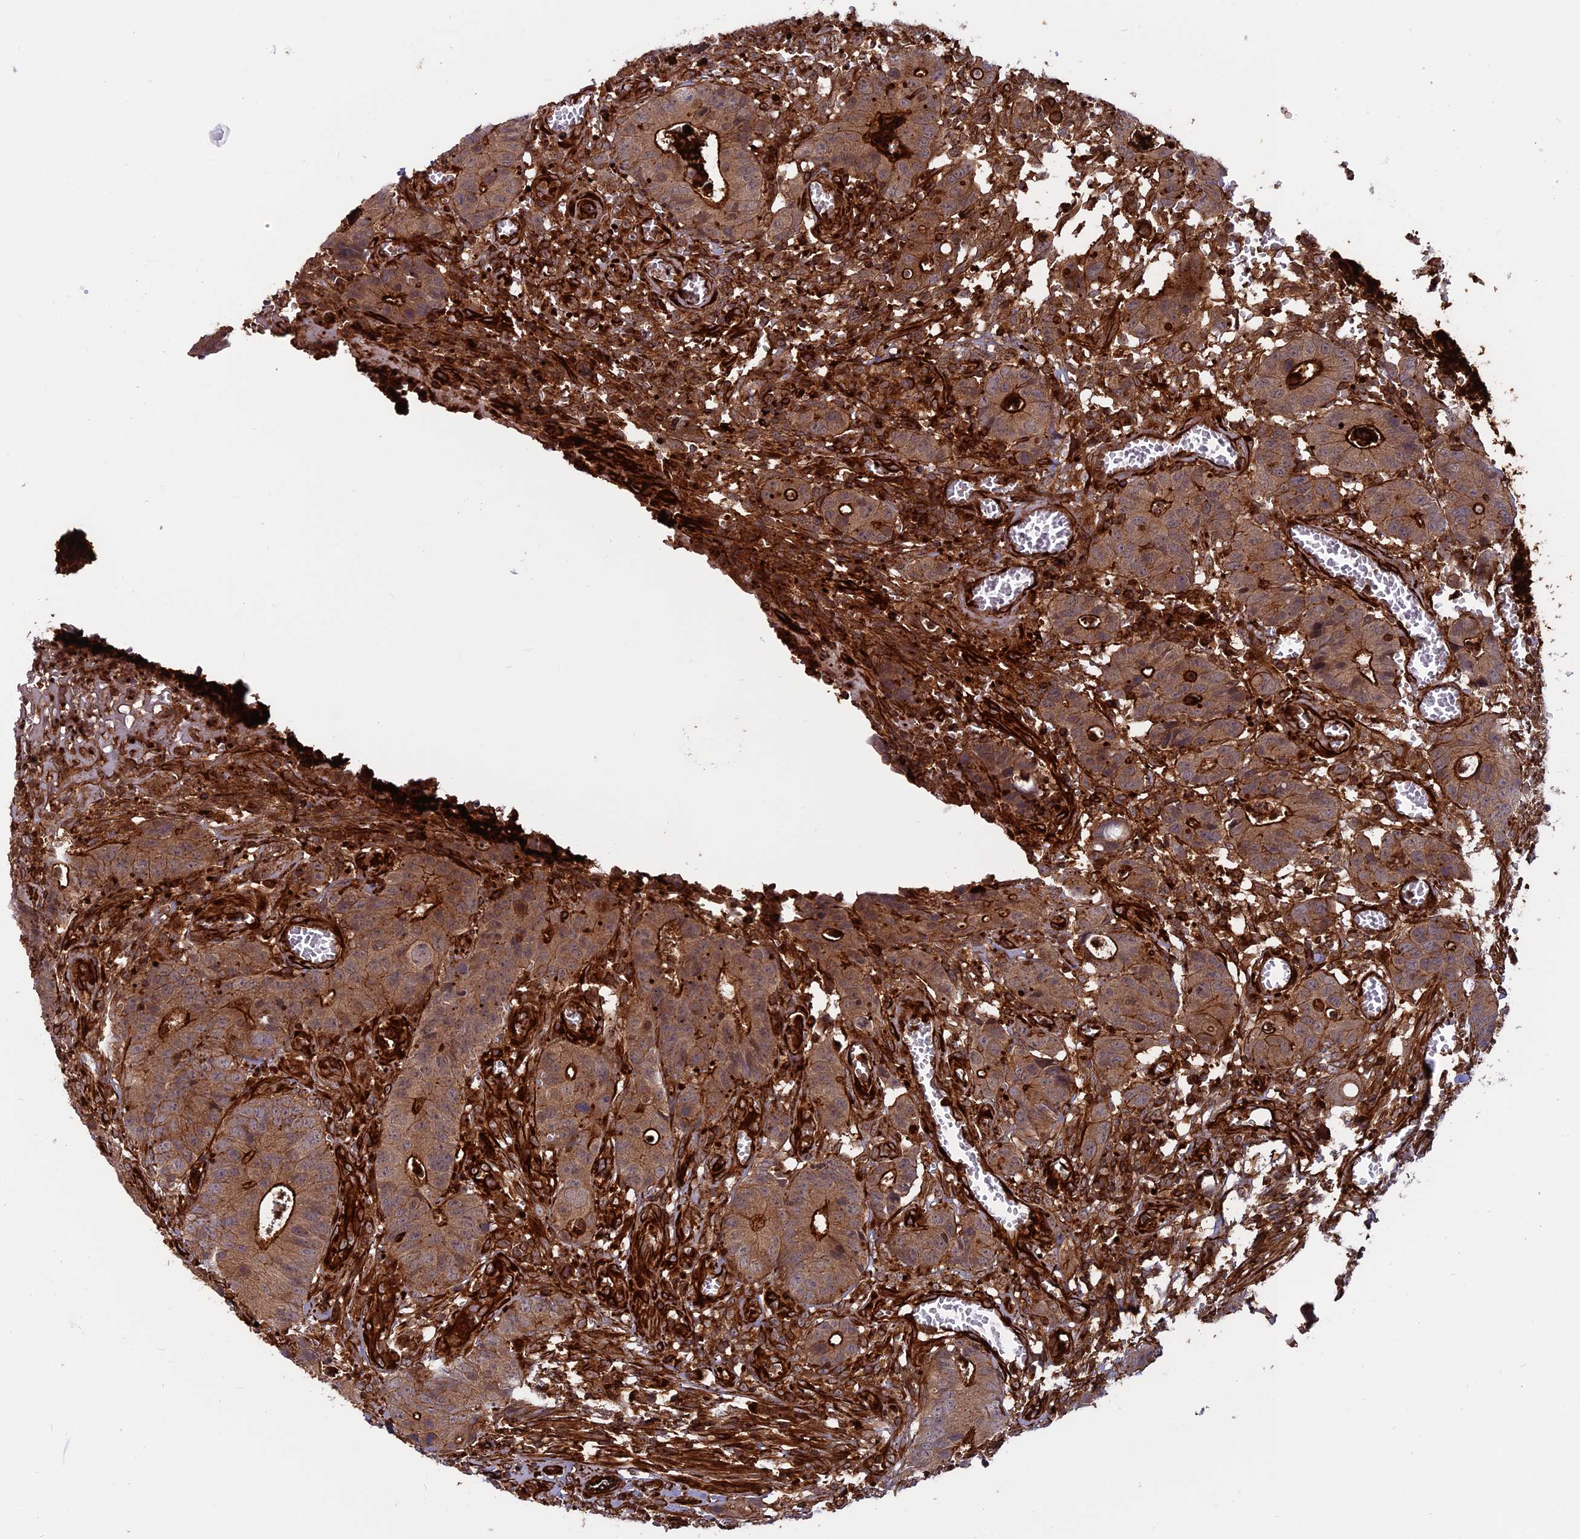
{"staining": {"intensity": "strong", "quantity": ">75%", "location": "cytoplasmic/membranous"}, "tissue": "colorectal cancer", "cell_type": "Tumor cells", "image_type": "cancer", "snomed": [{"axis": "morphology", "description": "Adenocarcinoma, NOS"}, {"axis": "topography", "description": "Colon"}], "caption": "The photomicrograph displays staining of colorectal cancer (adenocarcinoma), revealing strong cytoplasmic/membranous protein positivity (brown color) within tumor cells.", "gene": "PHLDB3", "patient": {"sex": "female", "age": 57}}